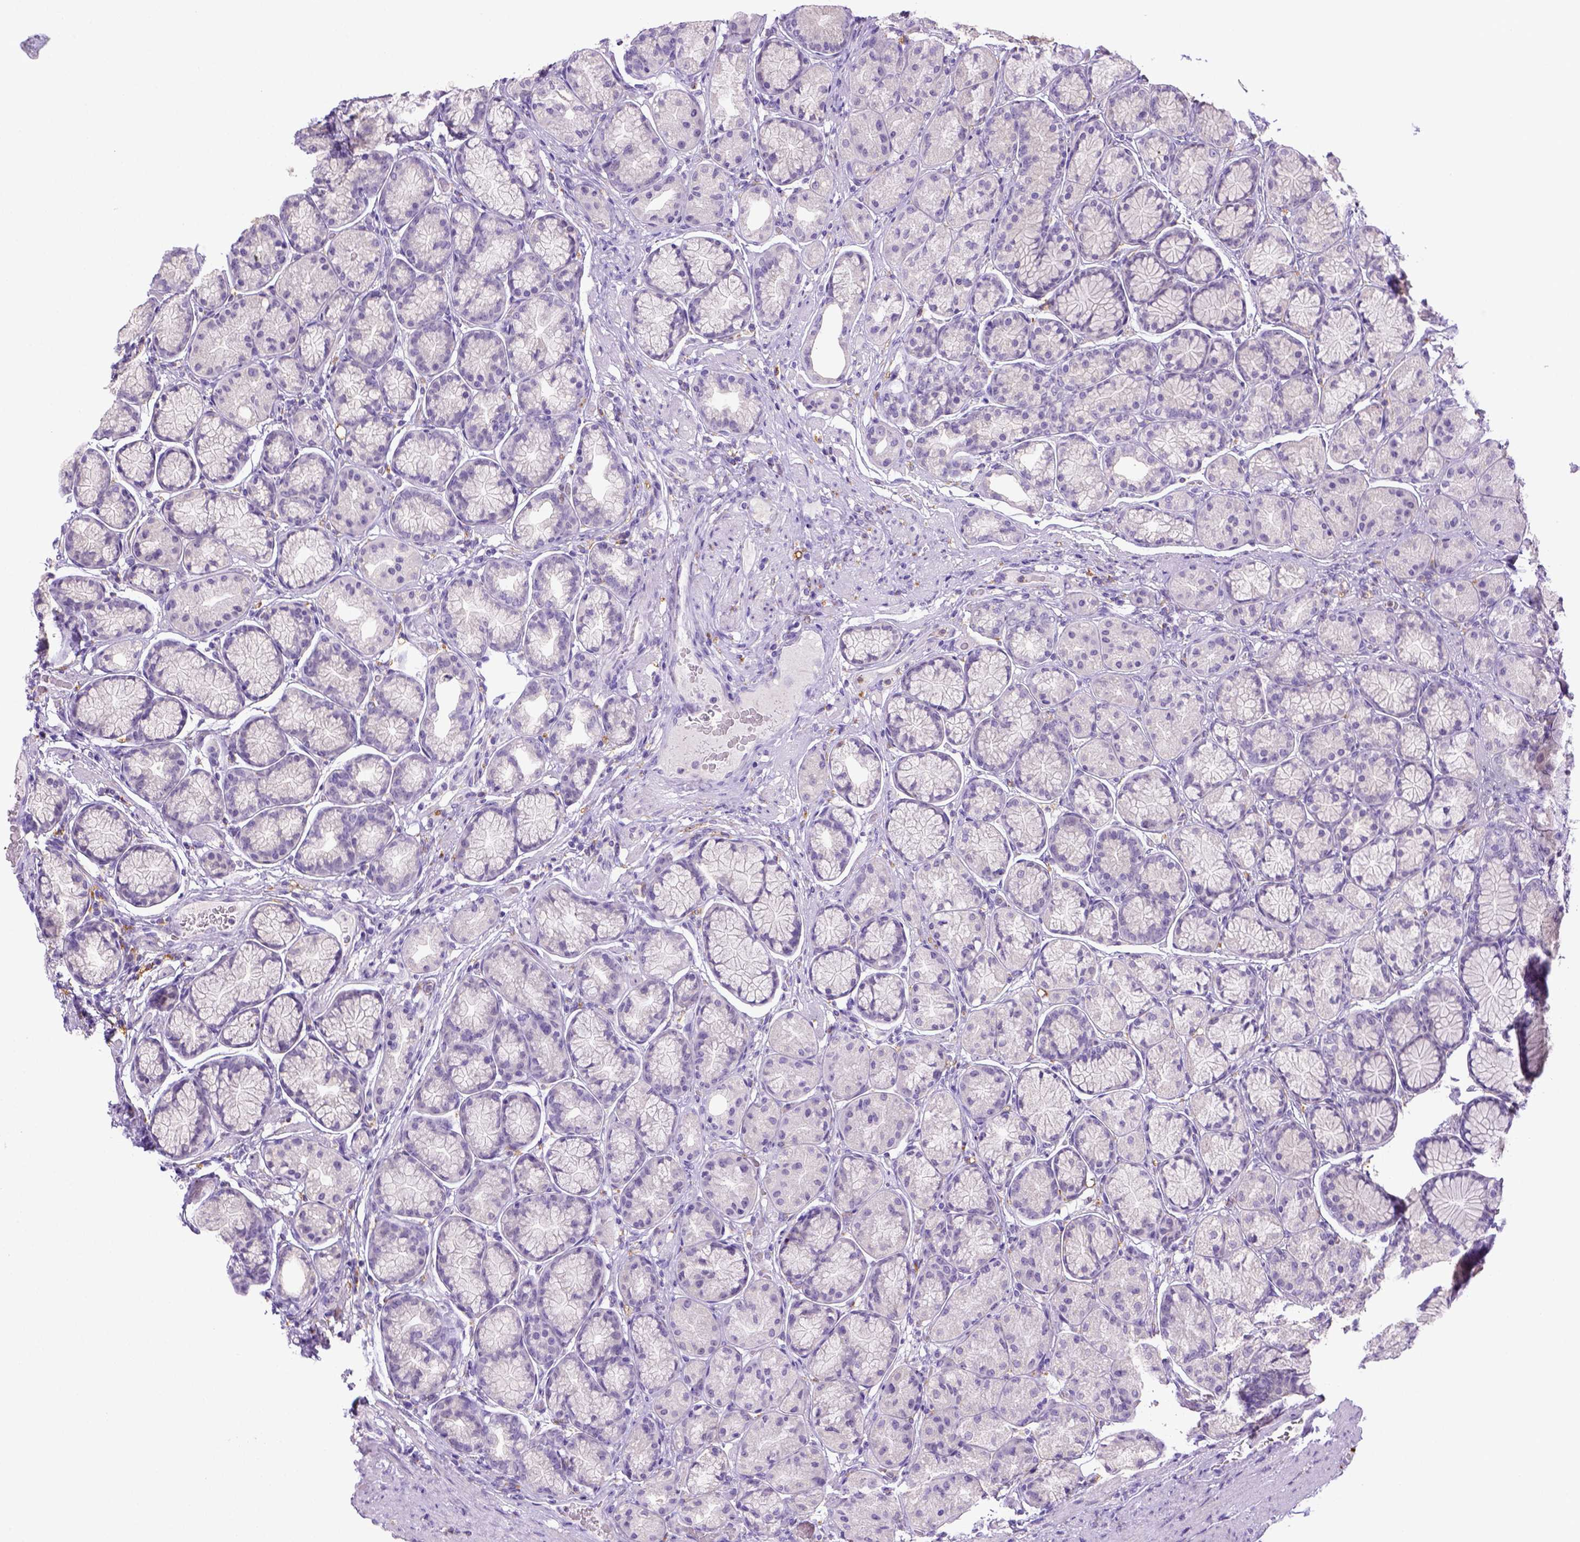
{"staining": {"intensity": "negative", "quantity": "none", "location": "none"}, "tissue": "stomach", "cell_type": "Glandular cells", "image_type": "normal", "snomed": [{"axis": "morphology", "description": "Normal tissue, NOS"}, {"axis": "morphology", "description": "Adenocarcinoma, NOS"}, {"axis": "morphology", "description": "Adenocarcinoma, High grade"}, {"axis": "topography", "description": "Stomach, upper"}, {"axis": "topography", "description": "Stomach"}], "caption": "Stomach stained for a protein using immunohistochemistry exhibits no expression glandular cells.", "gene": "CD68", "patient": {"sex": "female", "age": 65}}